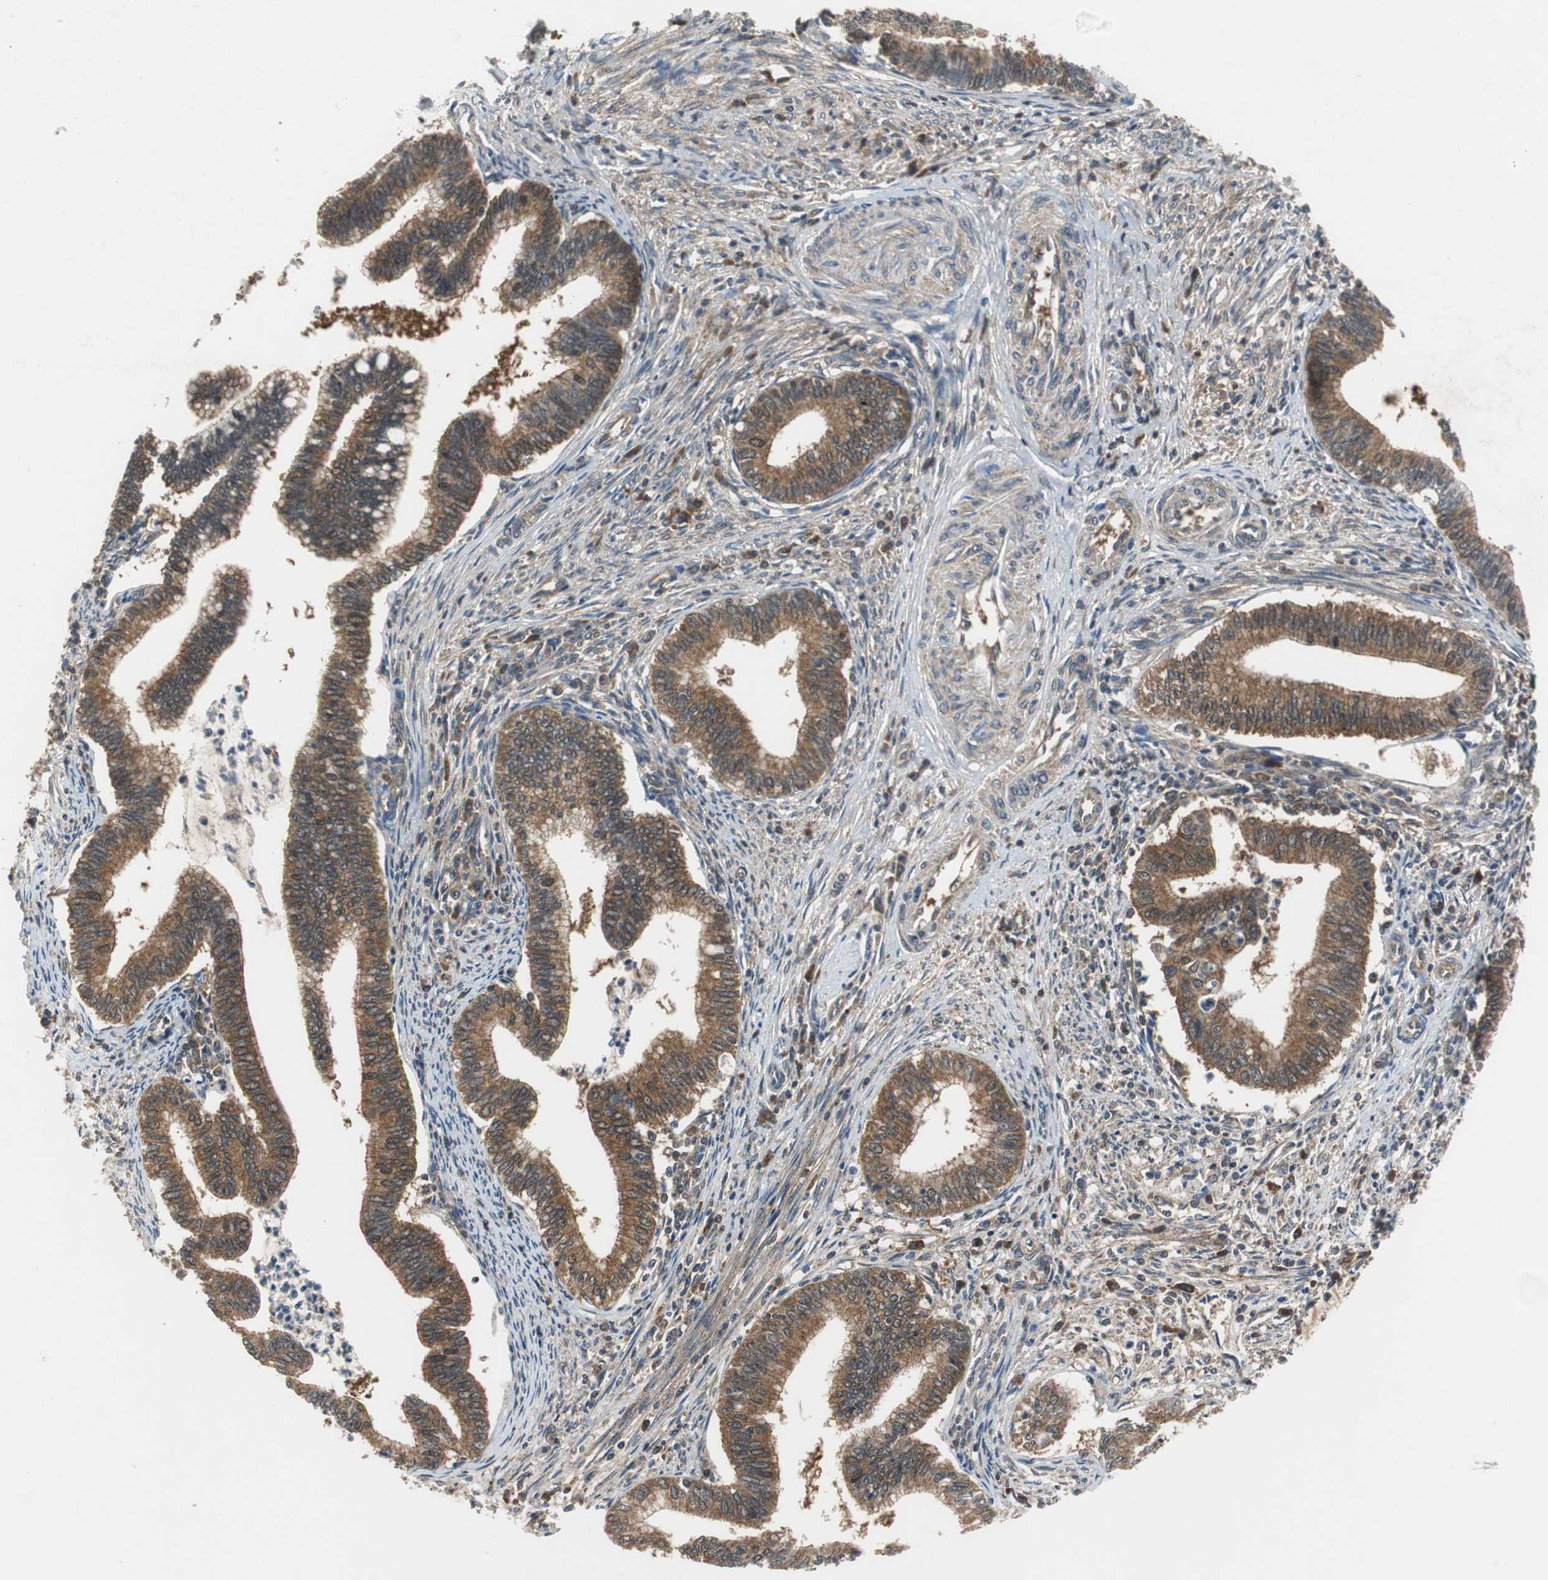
{"staining": {"intensity": "strong", "quantity": ">75%", "location": "cytoplasmic/membranous"}, "tissue": "cervical cancer", "cell_type": "Tumor cells", "image_type": "cancer", "snomed": [{"axis": "morphology", "description": "Adenocarcinoma, NOS"}, {"axis": "topography", "description": "Cervix"}], "caption": "Immunohistochemistry image of neoplastic tissue: human adenocarcinoma (cervical) stained using immunohistochemistry (IHC) reveals high levels of strong protein expression localized specifically in the cytoplasmic/membranous of tumor cells, appearing as a cytoplasmic/membranous brown color.", "gene": "VBP1", "patient": {"sex": "female", "age": 36}}